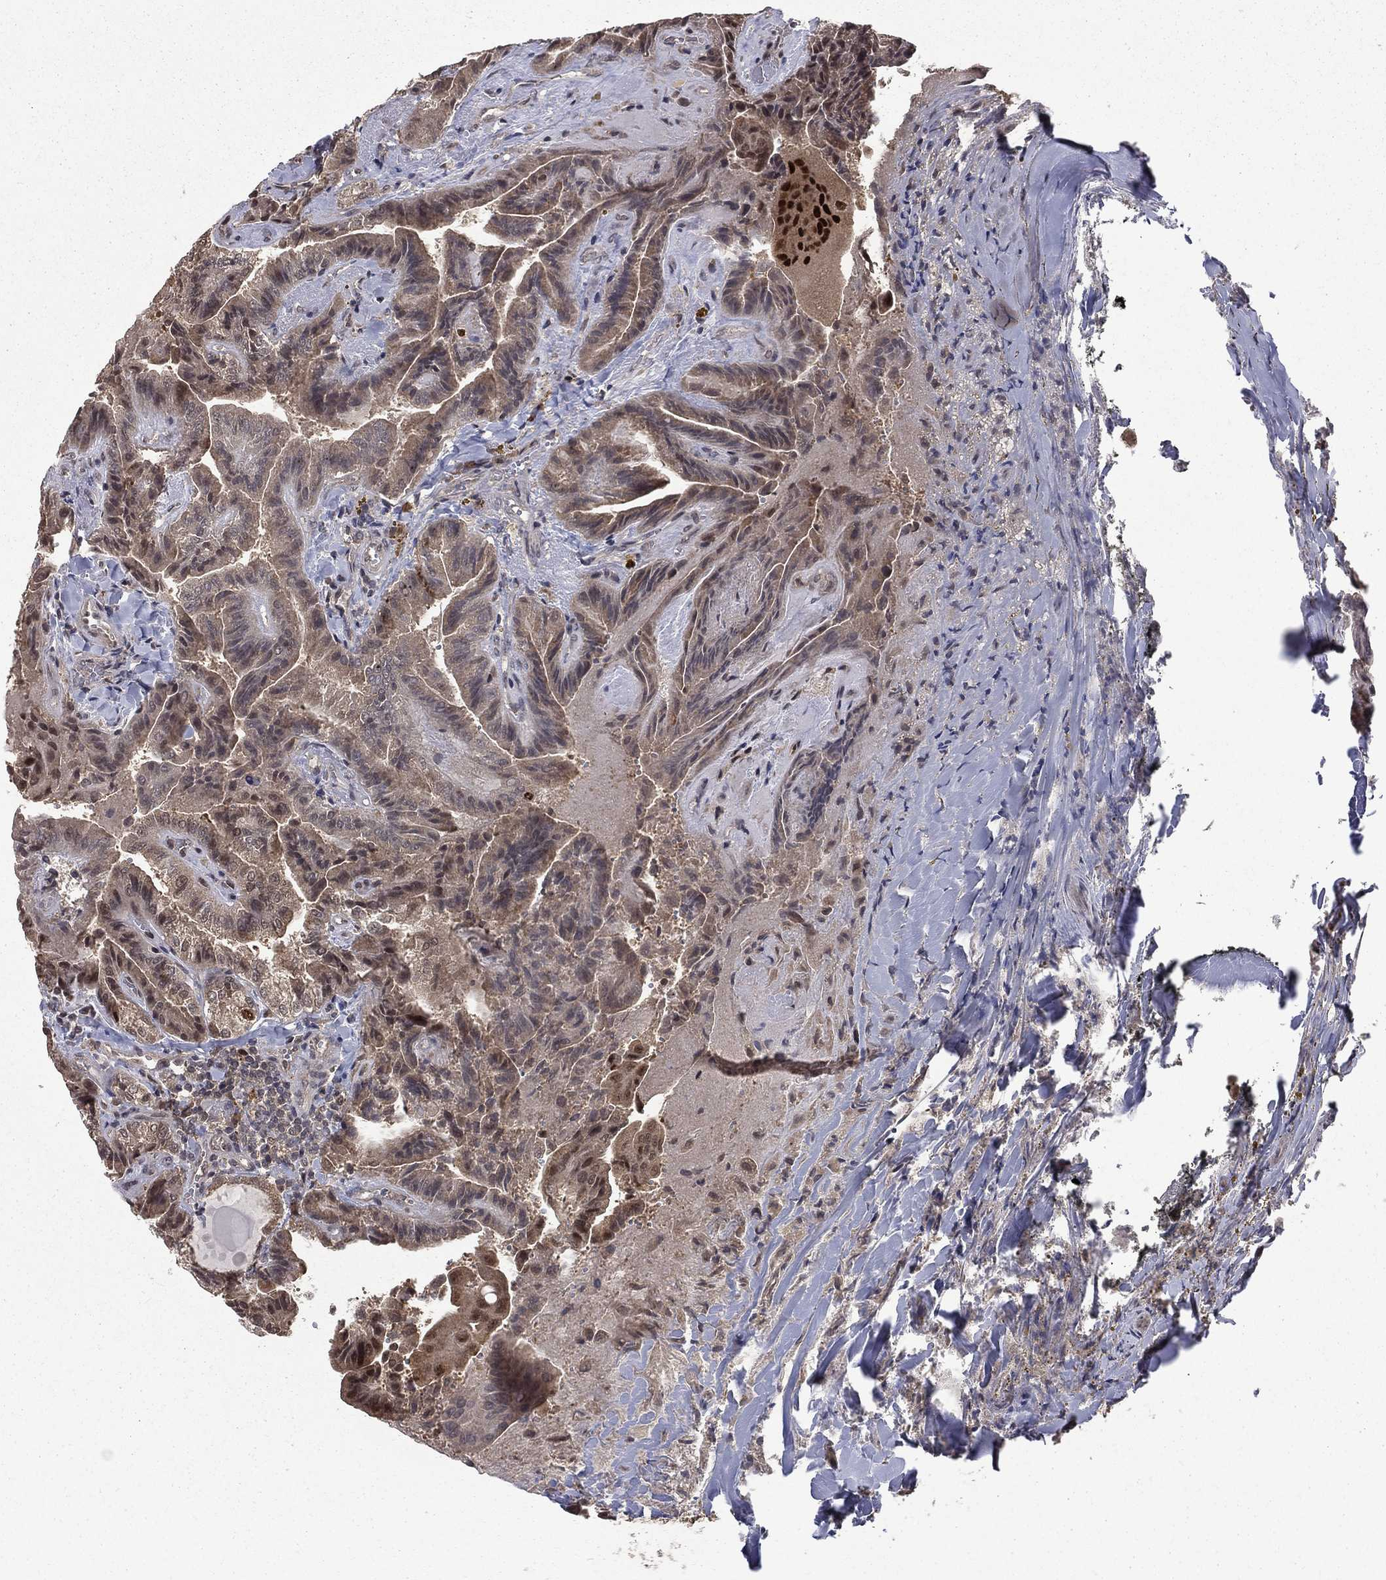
{"staining": {"intensity": "moderate", "quantity": "25%-75%", "location": "cytoplasmic/membranous,nuclear"}, "tissue": "thyroid cancer", "cell_type": "Tumor cells", "image_type": "cancer", "snomed": [{"axis": "morphology", "description": "Papillary adenocarcinoma, NOS"}, {"axis": "topography", "description": "Thyroid gland"}], "caption": "Papillary adenocarcinoma (thyroid) tissue shows moderate cytoplasmic/membranous and nuclear expression in about 25%-75% of tumor cells (brown staining indicates protein expression, while blue staining denotes nuclei).", "gene": "JMJD6", "patient": {"sex": "female", "age": 68}}